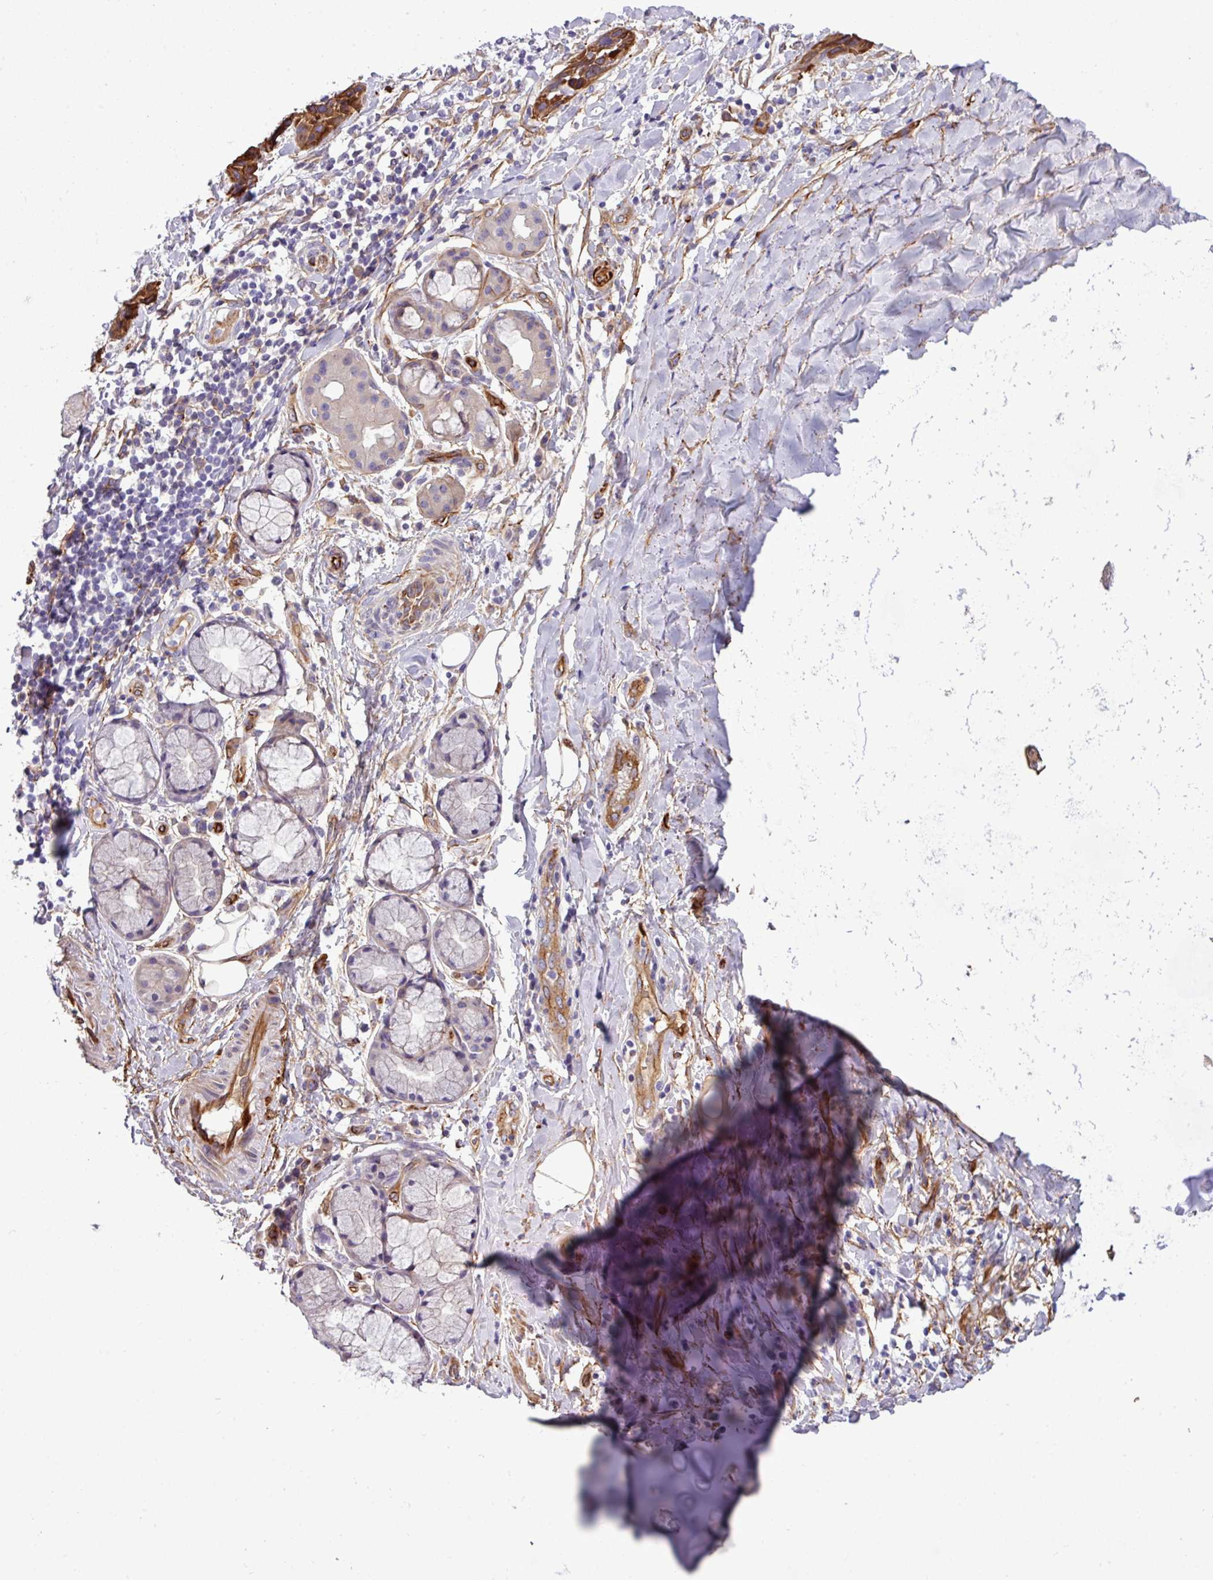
{"staining": {"intensity": "moderate", "quantity": ">75%", "location": "cytoplasmic/membranous"}, "tissue": "soft tissue", "cell_type": "Fibroblasts", "image_type": "normal", "snomed": [{"axis": "morphology", "description": "Normal tissue, NOS"}, {"axis": "morphology", "description": "Squamous cell carcinoma, NOS"}, {"axis": "topography", "description": "Bronchus"}, {"axis": "topography", "description": "Lung"}], "caption": "Soft tissue stained with IHC displays moderate cytoplasmic/membranous staining in approximately >75% of fibroblasts. (DAB (3,3'-diaminobenzidine) = brown stain, brightfield microscopy at high magnification).", "gene": "PARD6A", "patient": {"sex": "female", "age": 70}}